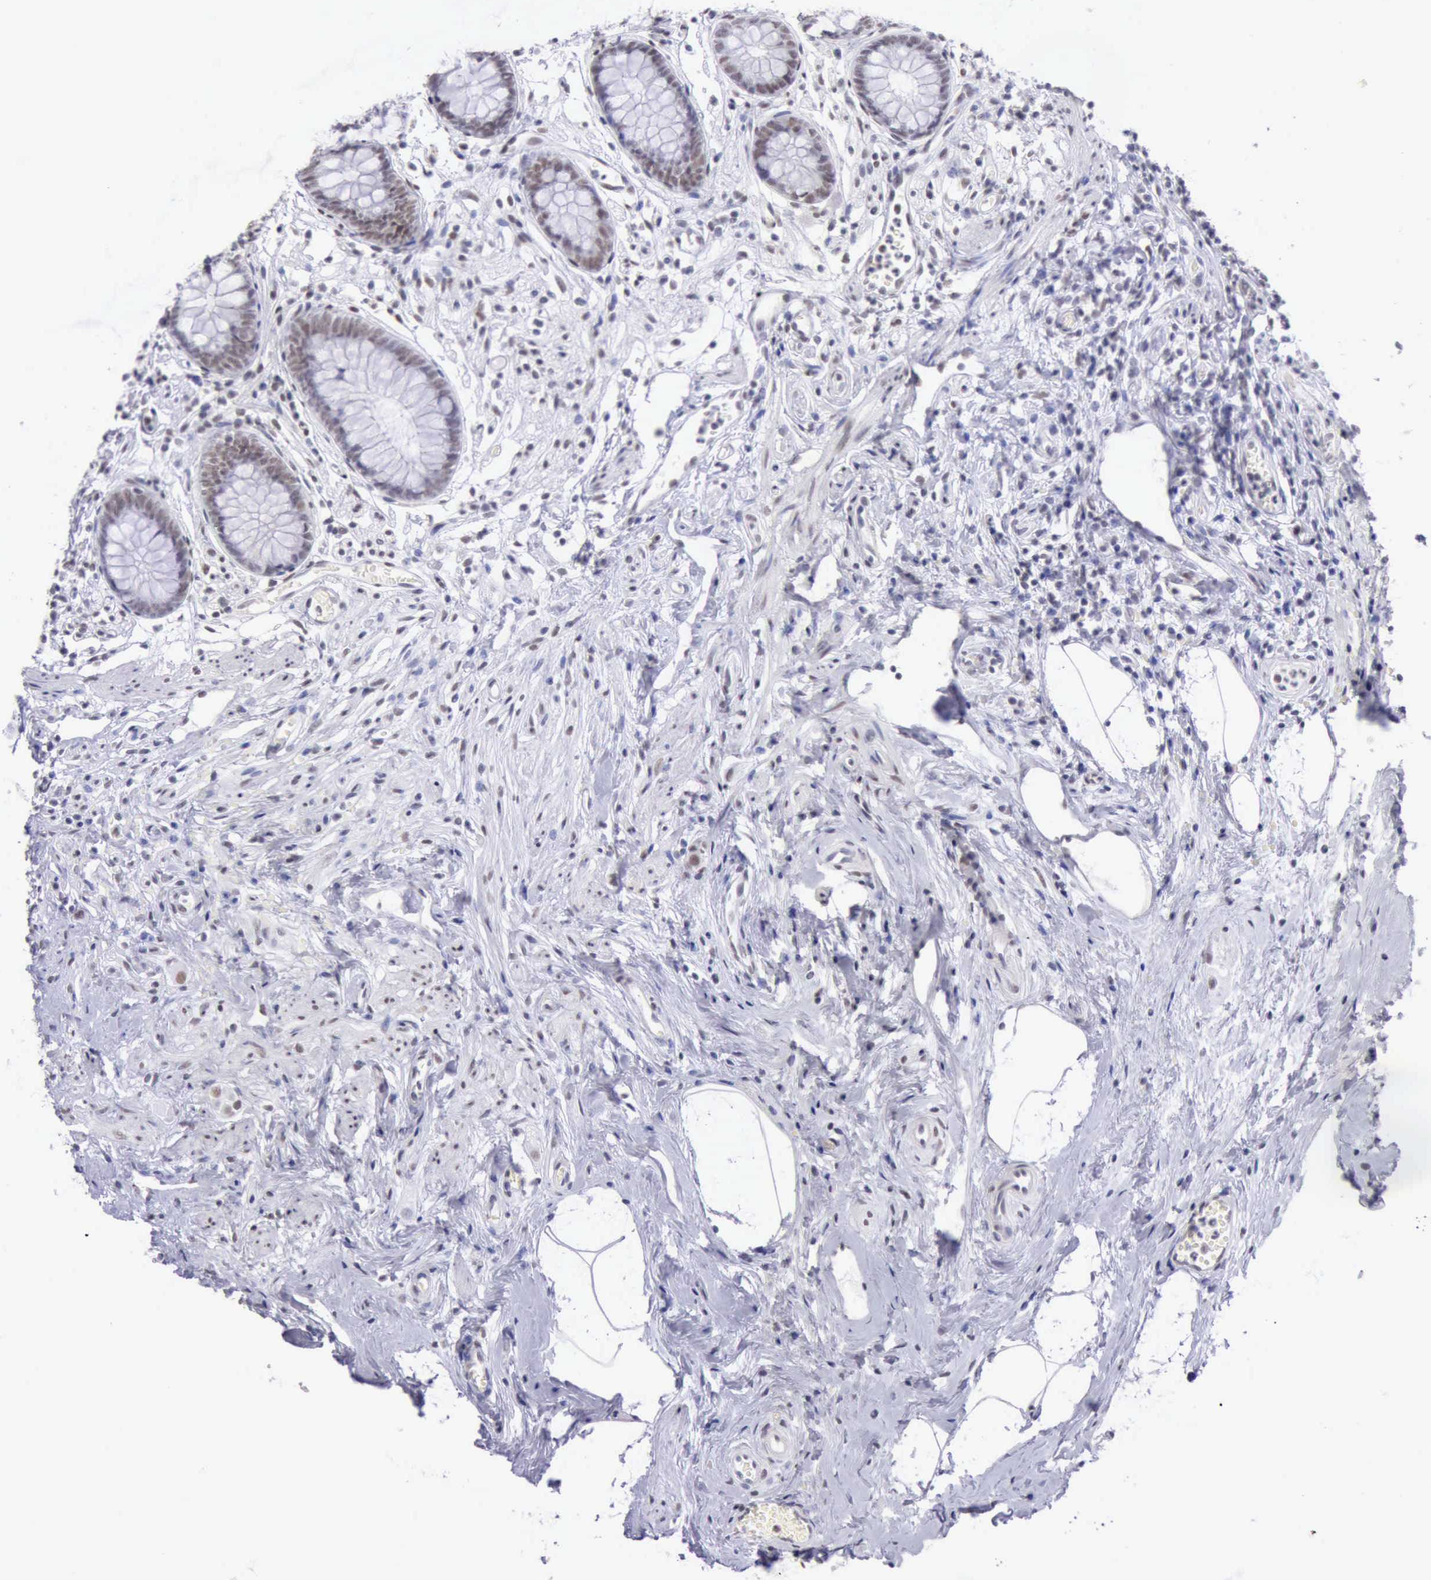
{"staining": {"intensity": "weak", "quantity": "25%-75%", "location": "nuclear"}, "tissue": "appendix", "cell_type": "Glandular cells", "image_type": "normal", "snomed": [{"axis": "morphology", "description": "Normal tissue, NOS"}, {"axis": "topography", "description": "Appendix"}], "caption": "Normal appendix was stained to show a protein in brown. There is low levels of weak nuclear positivity in about 25%-75% of glandular cells.", "gene": "EP300", "patient": {"sex": "male", "age": 38}}